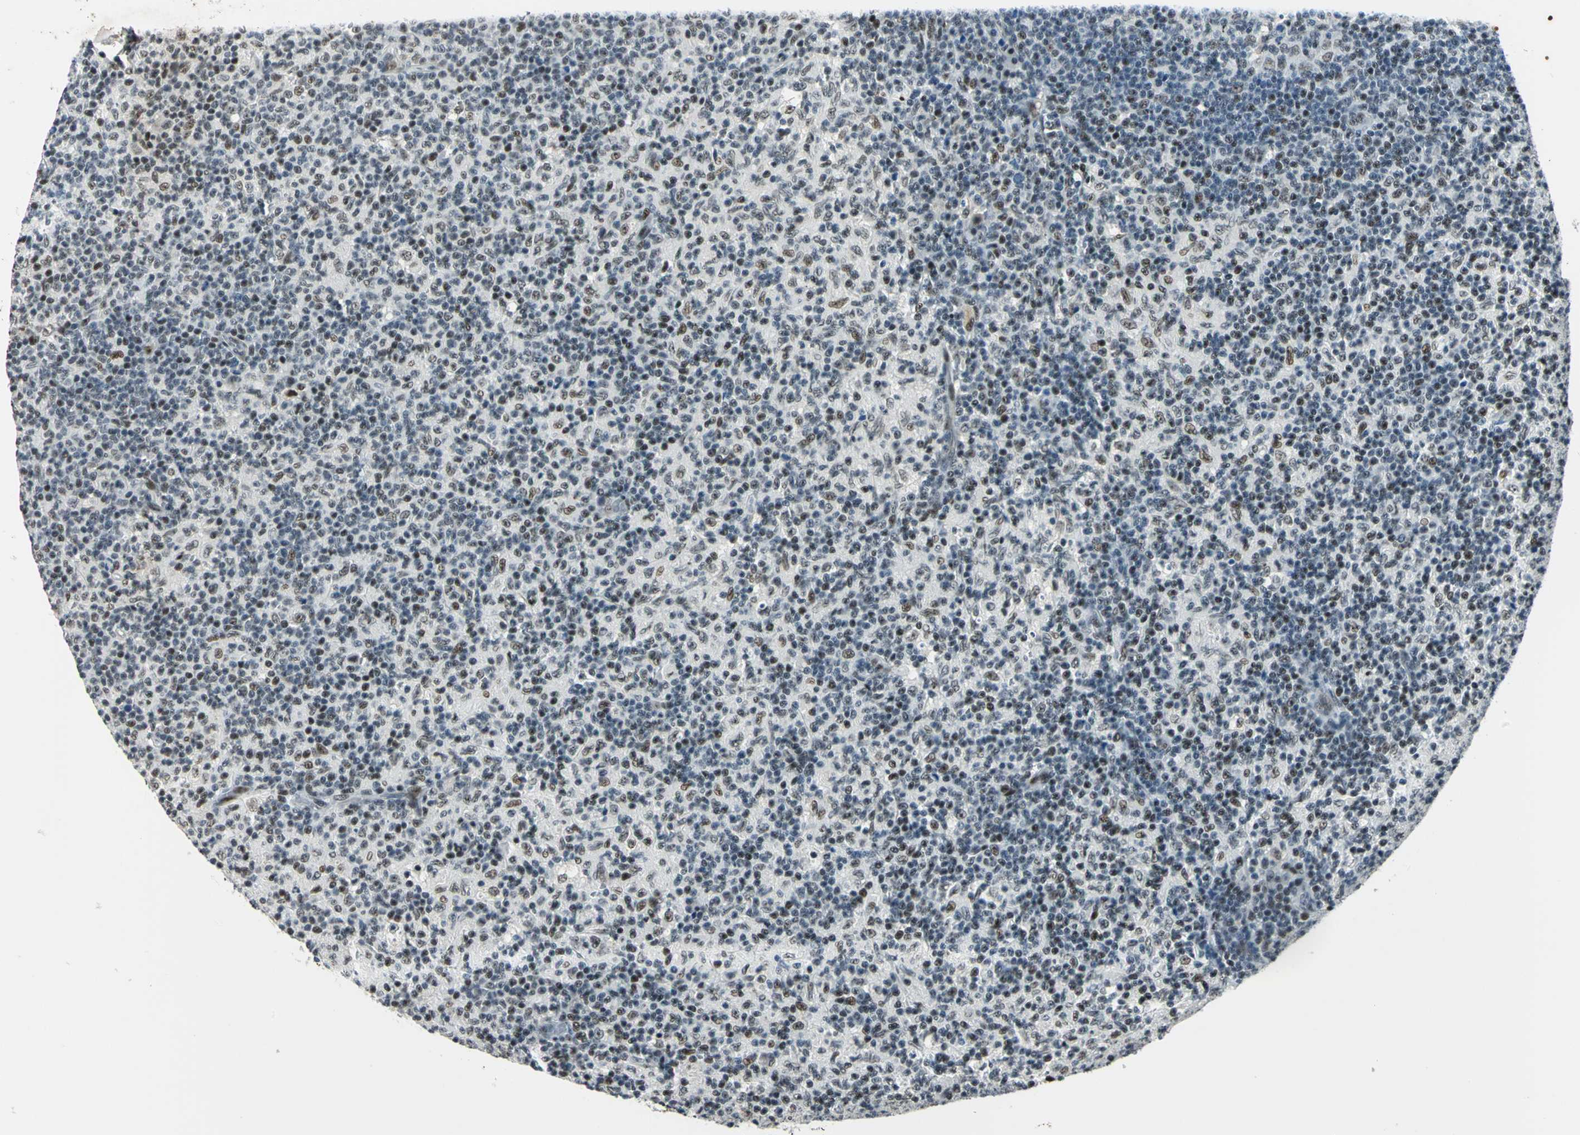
{"staining": {"intensity": "moderate", "quantity": ">75%", "location": "nuclear"}, "tissue": "lymph node", "cell_type": "Germinal center cells", "image_type": "normal", "snomed": [{"axis": "morphology", "description": "Normal tissue, NOS"}, {"axis": "morphology", "description": "Inflammation, NOS"}, {"axis": "topography", "description": "Lymph node"}], "caption": "A high-resolution photomicrograph shows immunohistochemistry staining of unremarkable lymph node, which shows moderate nuclear staining in about >75% of germinal center cells.", "gene": "KAT6B", "patient": {"sex": "male", "age": 55}}